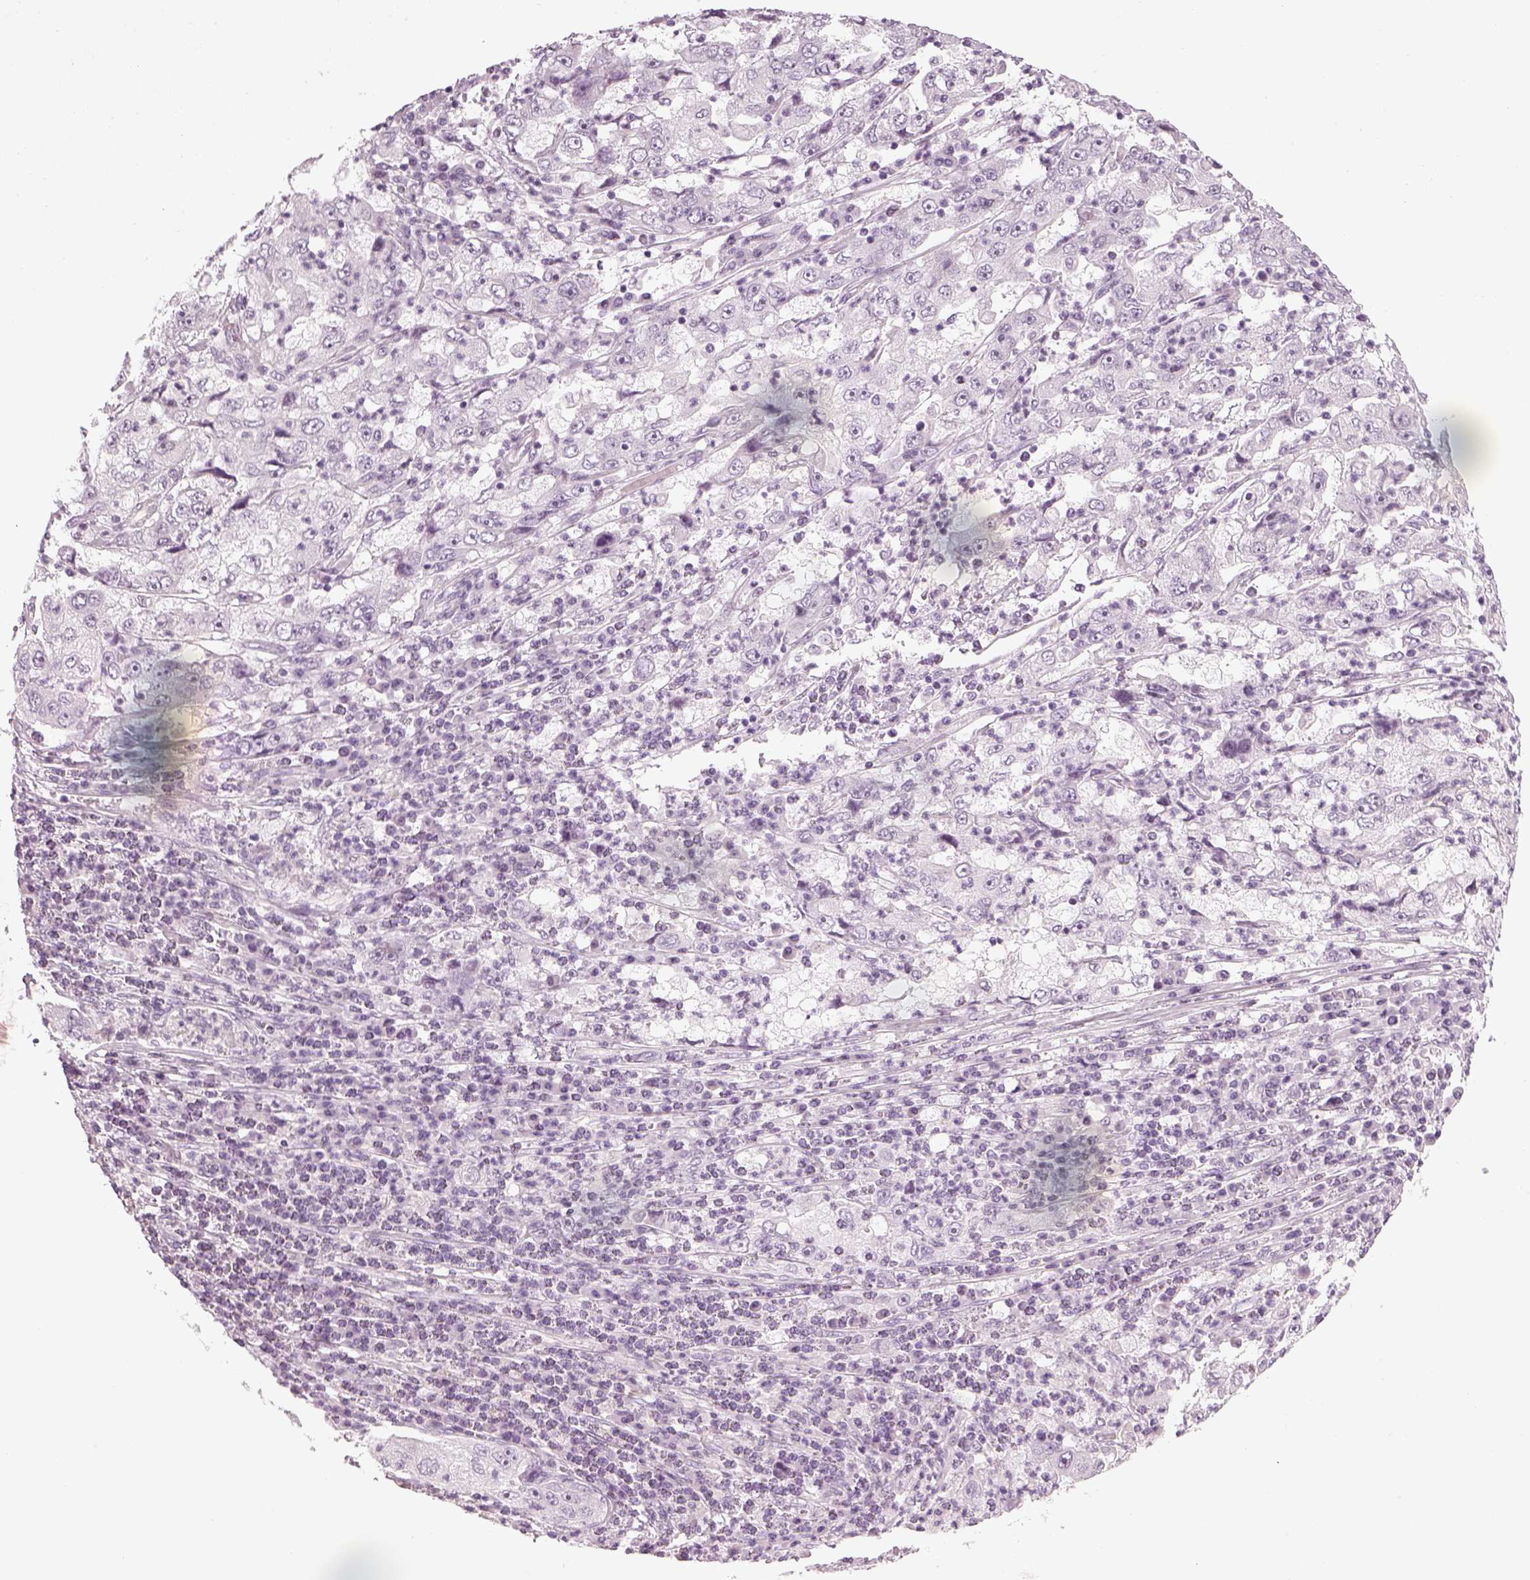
{"staining": {"intensity": "negative", "quantity": "none", "location": "none"}, "tissue": "cervical cancer", "cell_type": "Tumor cells", "image_type": "cancer", "snomed": [{"axis": "morphology", "description": "Squamous cell carcinoma, NOS"}, {"axis": "topography", "description": "Cervix"}], "caption": "Immunohistochemistry of human cervical cancer reveals no expression in tumor cells.", "gene": "GAS2L2", "patient": {"sex": "female", "age": 36}}